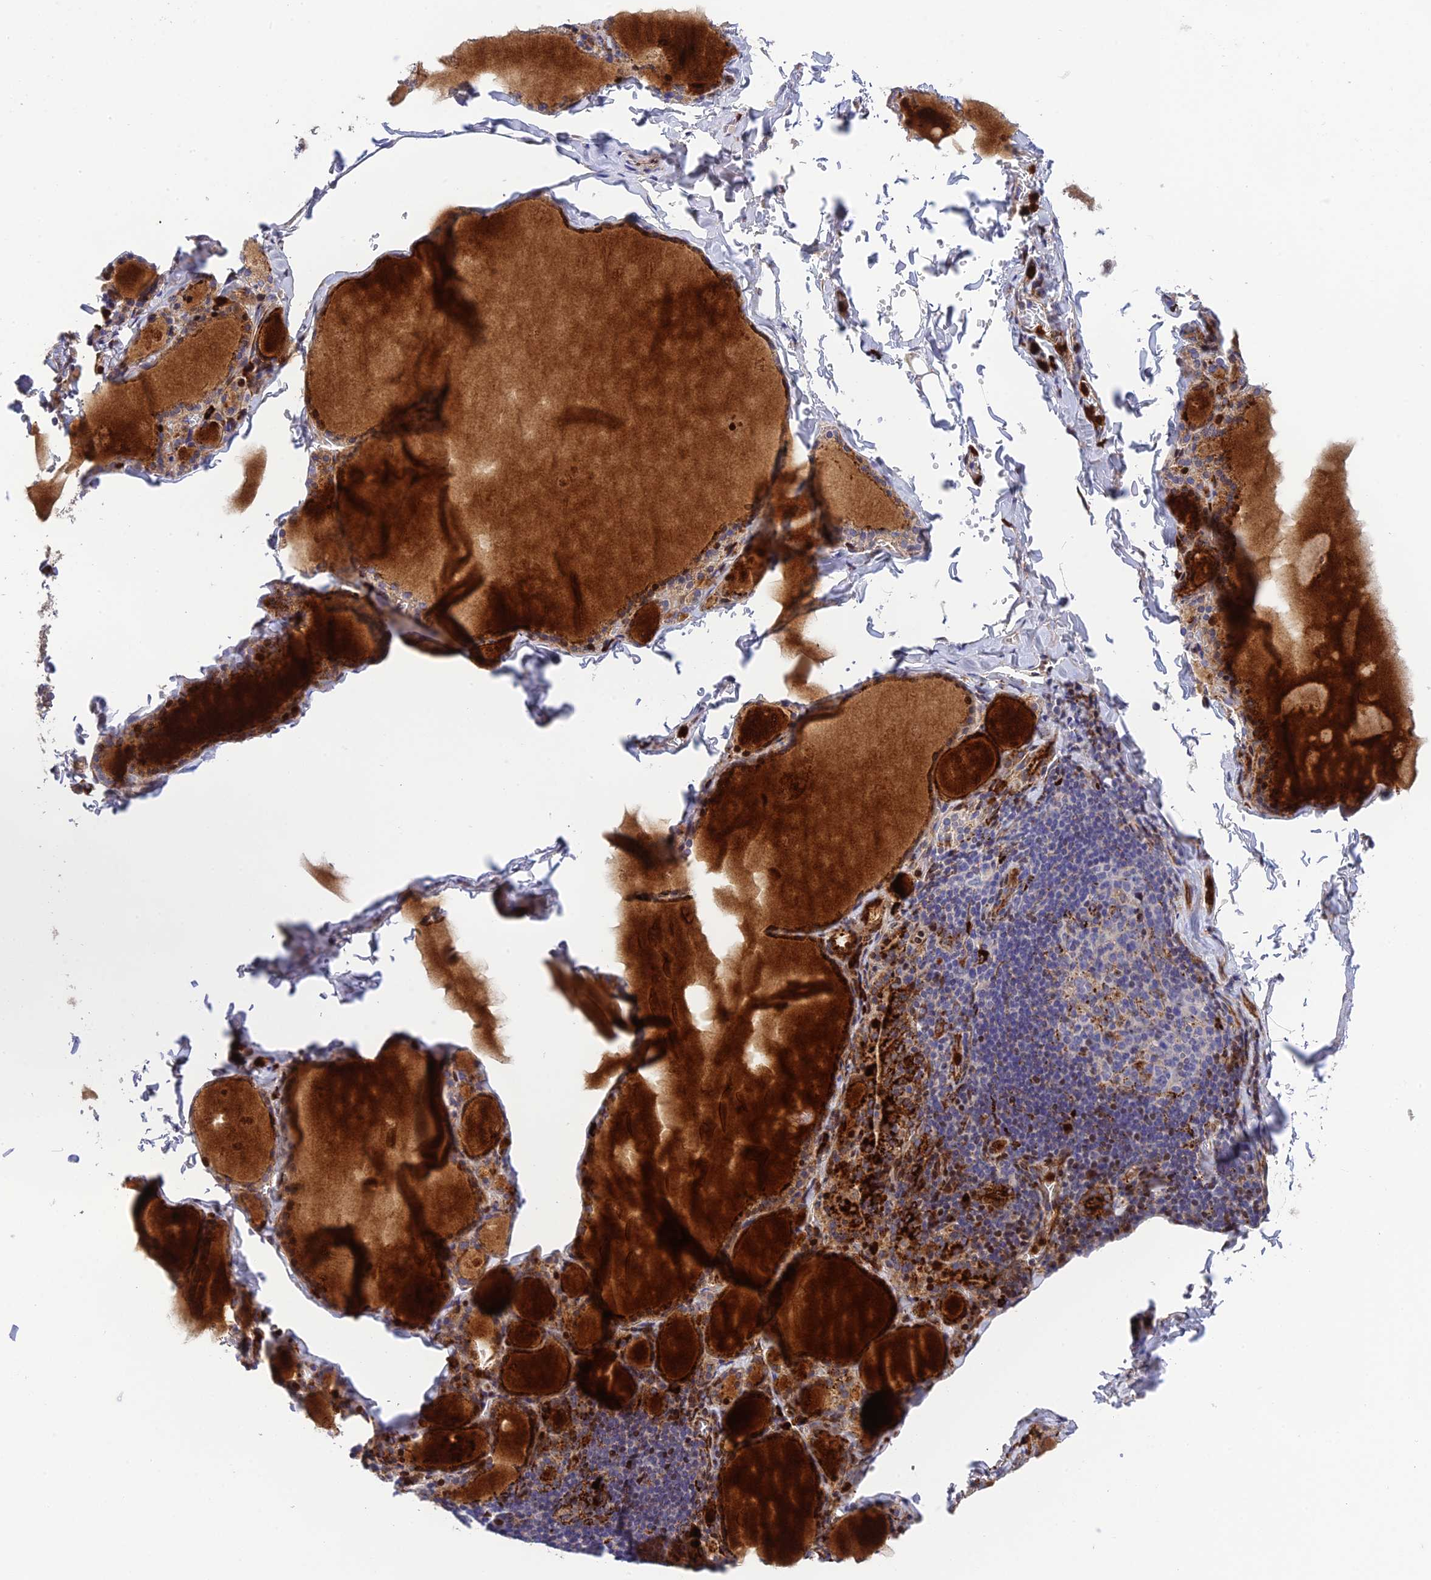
{"staining": {"intensity": "strong", "quantity": ">75%", "location": "cytoplasmic/membranous"}, "tissue": "thyroid gland", "cell_type": "Glandular cells", "image_type": "normal", "snomed": [{"axis": "morphology", "description": "Normal tissue, NOS"}, {"axis": "topography", "description": "Thyroid gland"}], "caption": "Normal thyroid gland shows strong cytoplasmic/membranous expression in about >75% of glandular cells The protein is stained brown, and the nuclei are stained in blue (DAB IHC with brightfield microscopy, high magnification)..", "gene": "CPSF4L", "patient": {"sex": "male", "age": 56}}